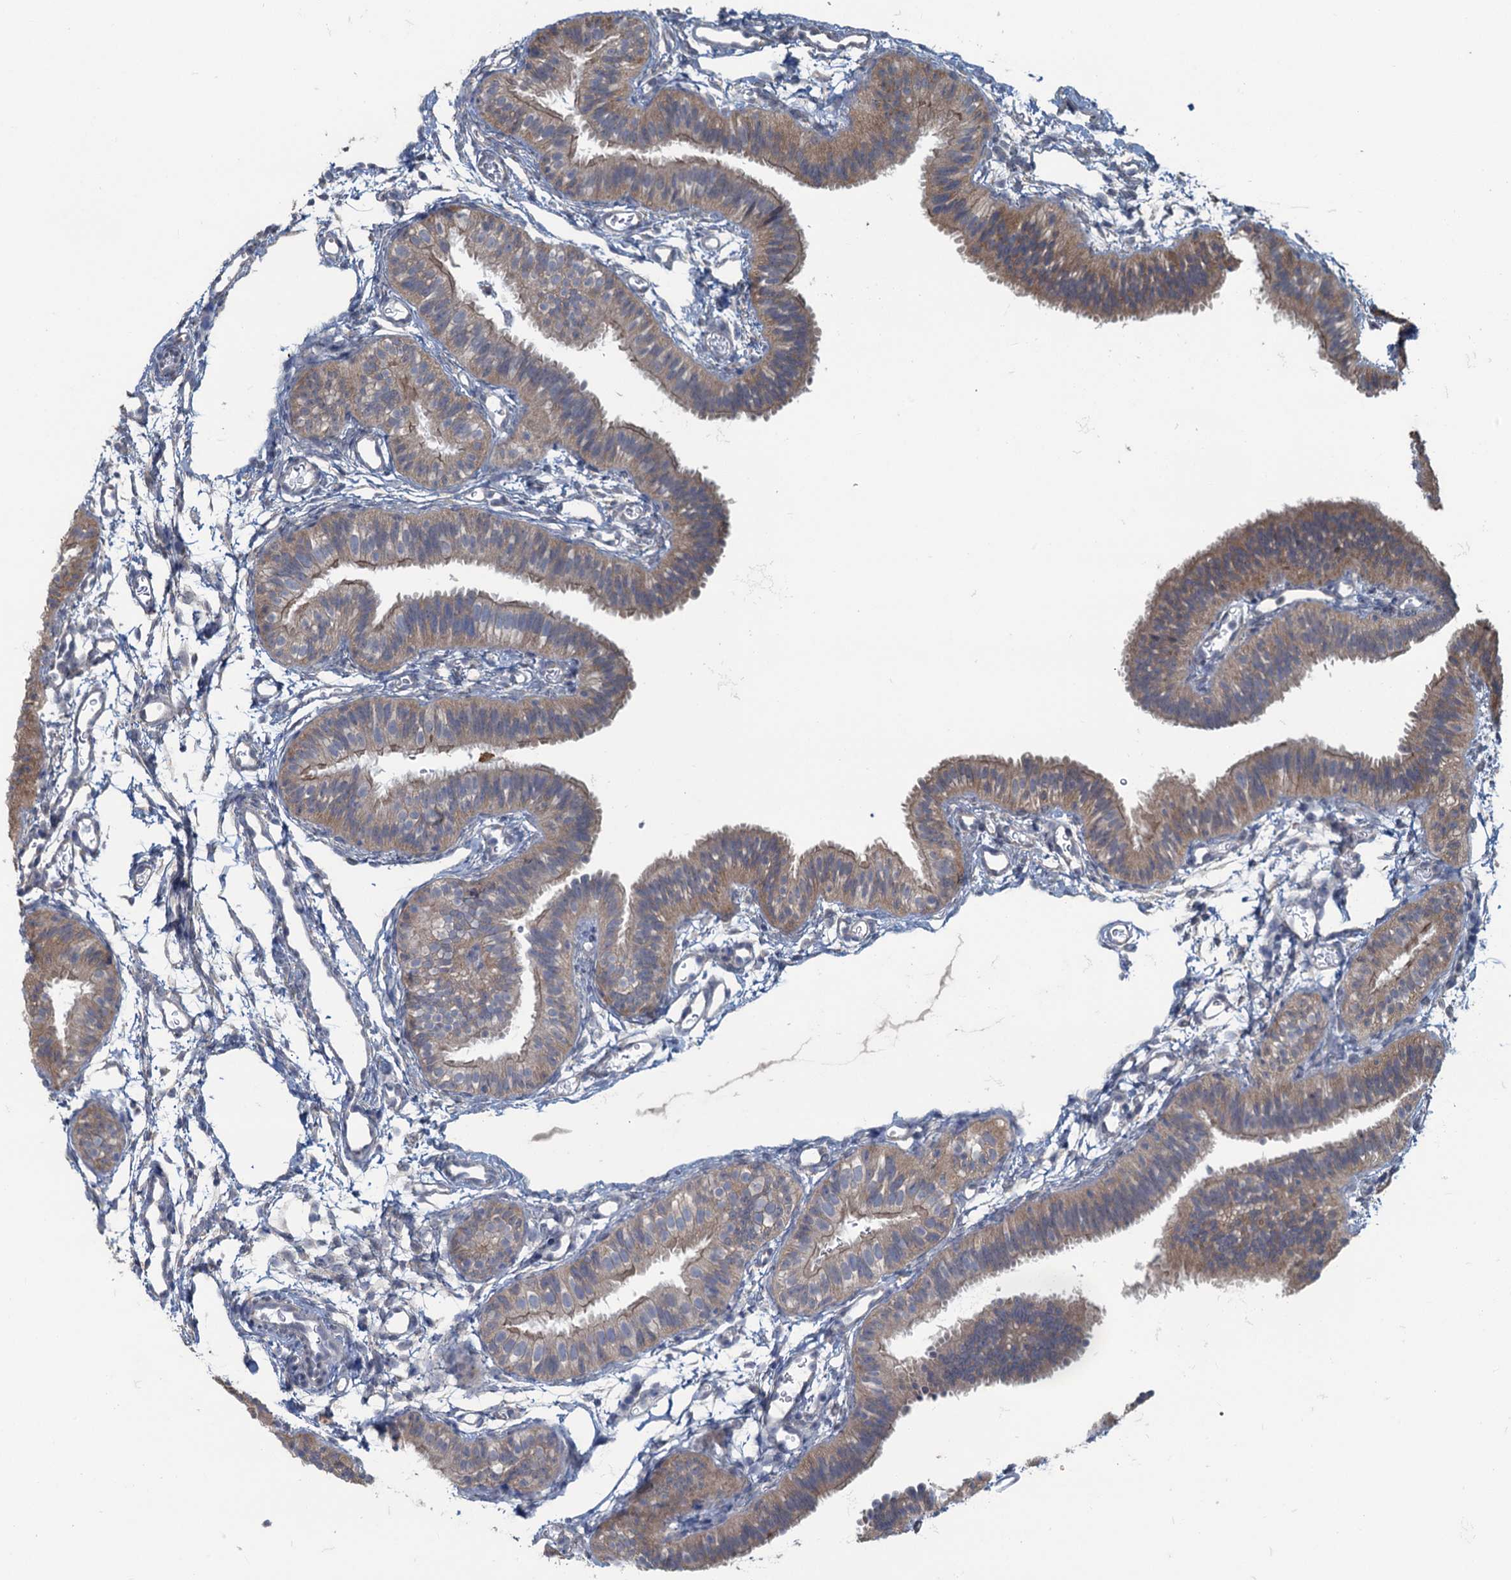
{"staining": {"intensity": "weak", "quantity": ">75%", "location": "cytoplasmic/membranous"}, "tissue": "fallopian tube", "cell_type": "Glandular cells", "image_type": "normal", "snomed": [{"axis": "morphology", "description": "Normal tissue, NOS"}, {"axis": "topography", "description": "Fallopian tube"}], "caption": "IHC histopathology image of benign fallopian tube stained for a protein (brown), which shows low levels of weak cytoplasmic/membranous positivity in approximately >75% of glandular cells.", "gene": "TEX35", "patient": {"sex": "female", "age": 35}}